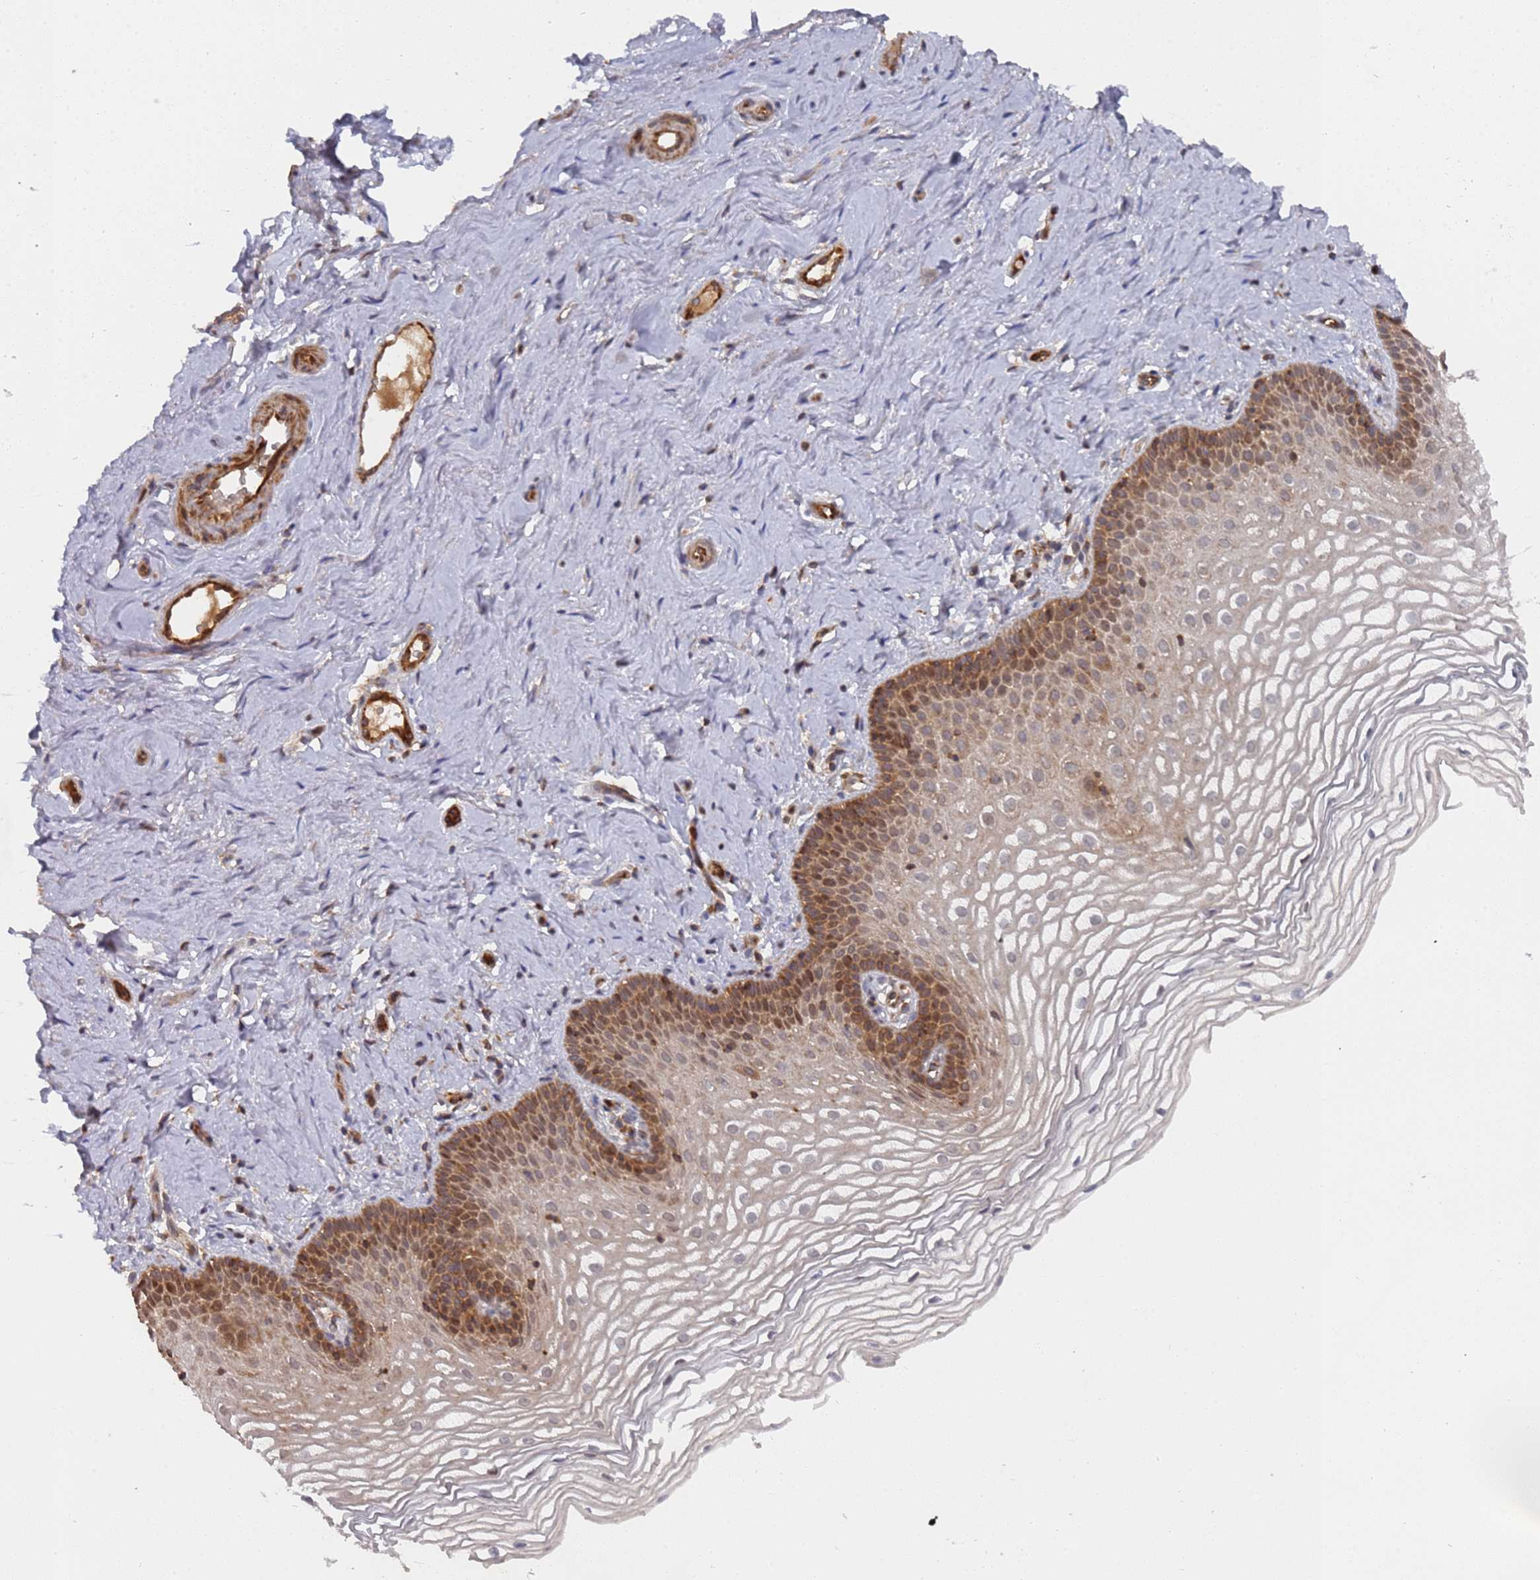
{"staining": {"intensity": "strong", "quantity": "25%-75%", "location": "cytoplasmic/membranous,nuclear"}, "tissue": "vagina", "cell_type": "Squamous epithelial cells", "image_type": "normal", "snomed": [{"axis": "morphology", "description": "Normal tissue, NOS"}, {"axis": "topography", "description": "Vagina"}], "caption": "Protein staining of unremarkable vagina shows strong cytoplasmic/membranous,nuclear expression in approximately 25%-75% of squamous epithelial cells.", "gene": "DDX60", "patient": {"sex": "female", "age": 56}}